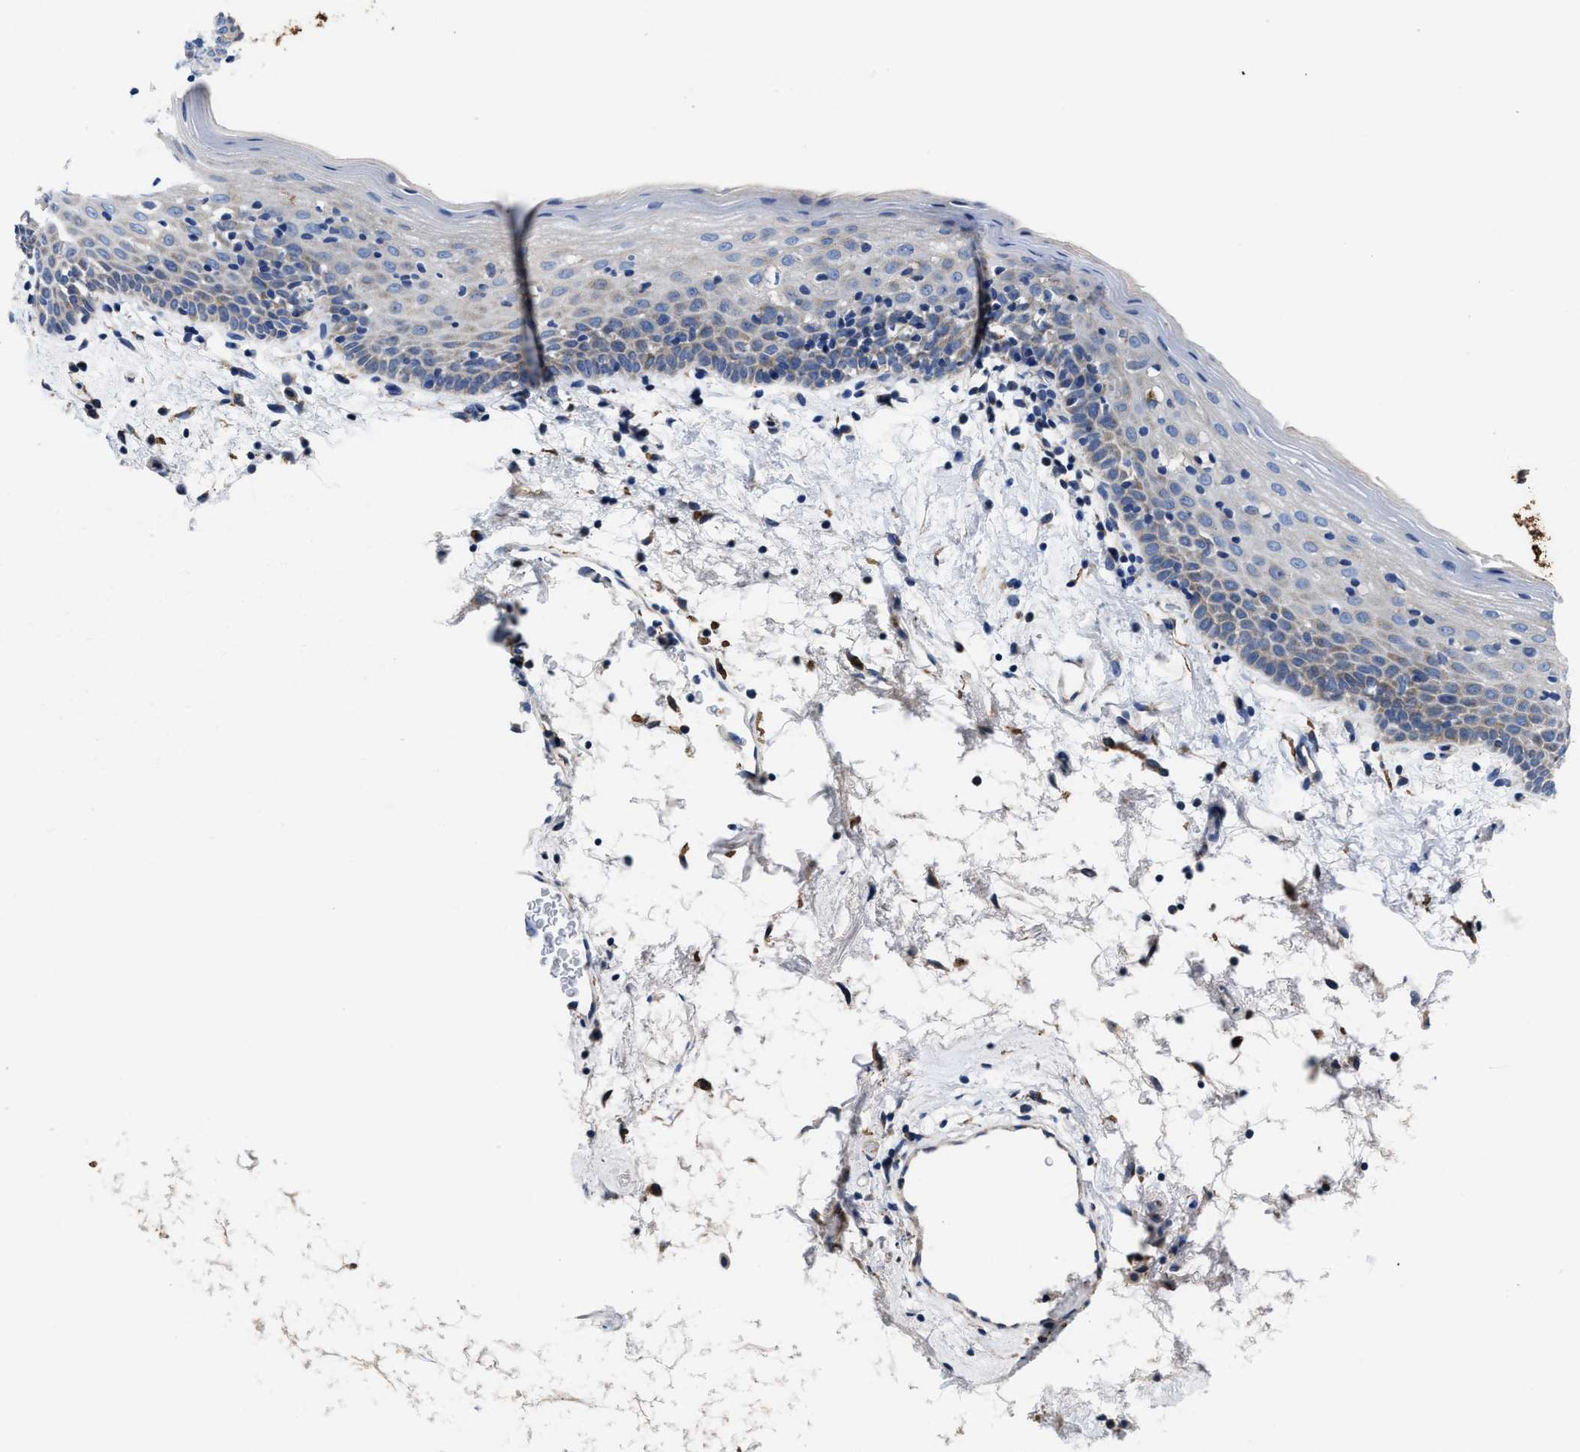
{"staining": {"intensity": "moderate", "quantity": "<25%", "location": "cytoplasmic/membranous"}, "tissue": "oral mucosa", "cell_type": "Squamous epithelial cells", "image_type": "normal", "snomed": [{"axis": "morphology", "description": "Normal tissue, NOS"}, {"axis": "topography", "description": "Oral tissue"}], "caption": "This is a photomicrograph of IHC staining of benign oral mucosa, which shows moderate positivity in the cytoplasmic/membranous of squamous epithelial cells.", "gene": "TMEM30A", "patient": {"sex": "male", "age": 66}}